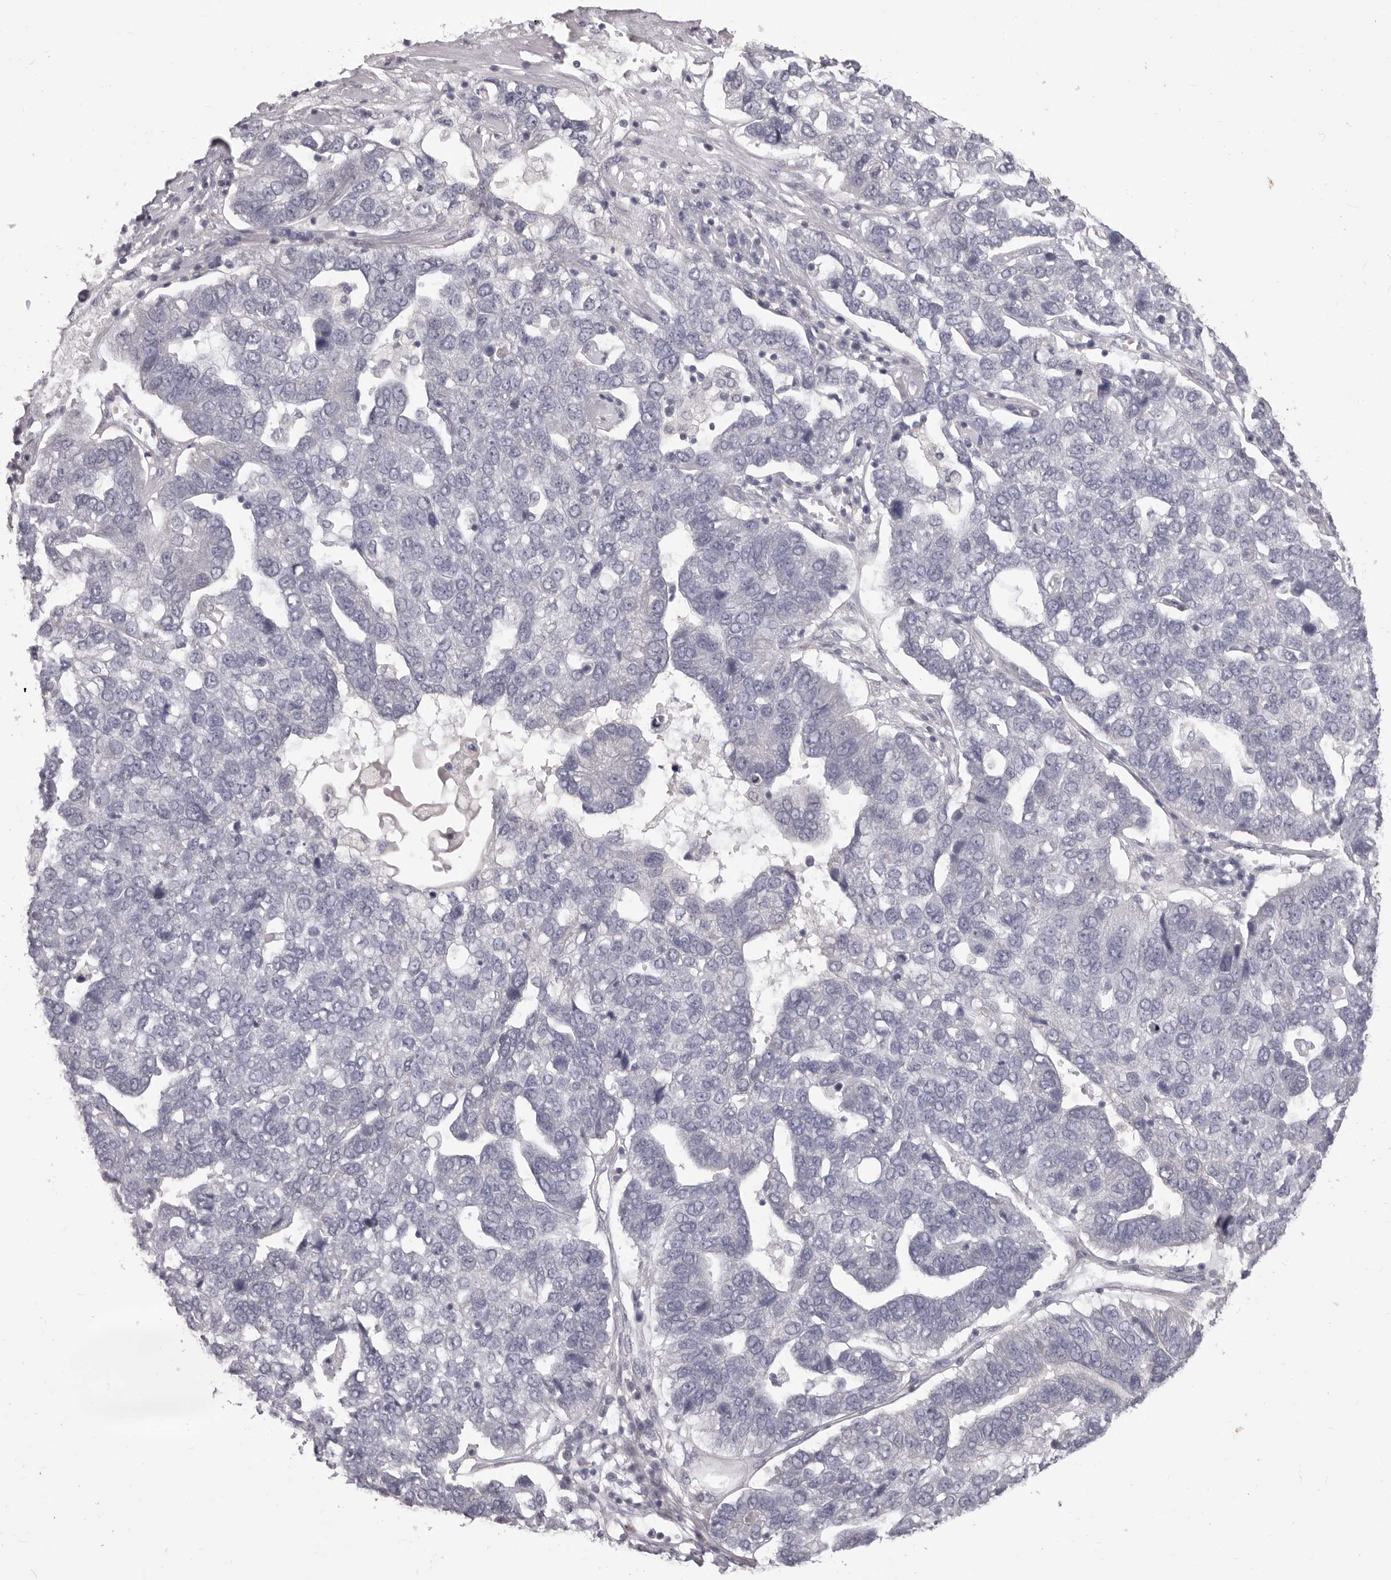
{"staining": {"intensity": "negative", "quantity": "none", "location": "none"}, "tissue": "pancreatic cancer", "cell_type": "Tumor cells", "image_type": "cancer", "snomed": [{"axis": "morphology", "description": "Adenocarcinoma, NOS"}, {"axis": "topography", "description": "Pancreas"}], "caption": "Tumor cells are negative for protein expression in human pancreatic cancer.", "gene": "PRMT2", "patient": {"sex": "female", "age": 61}}